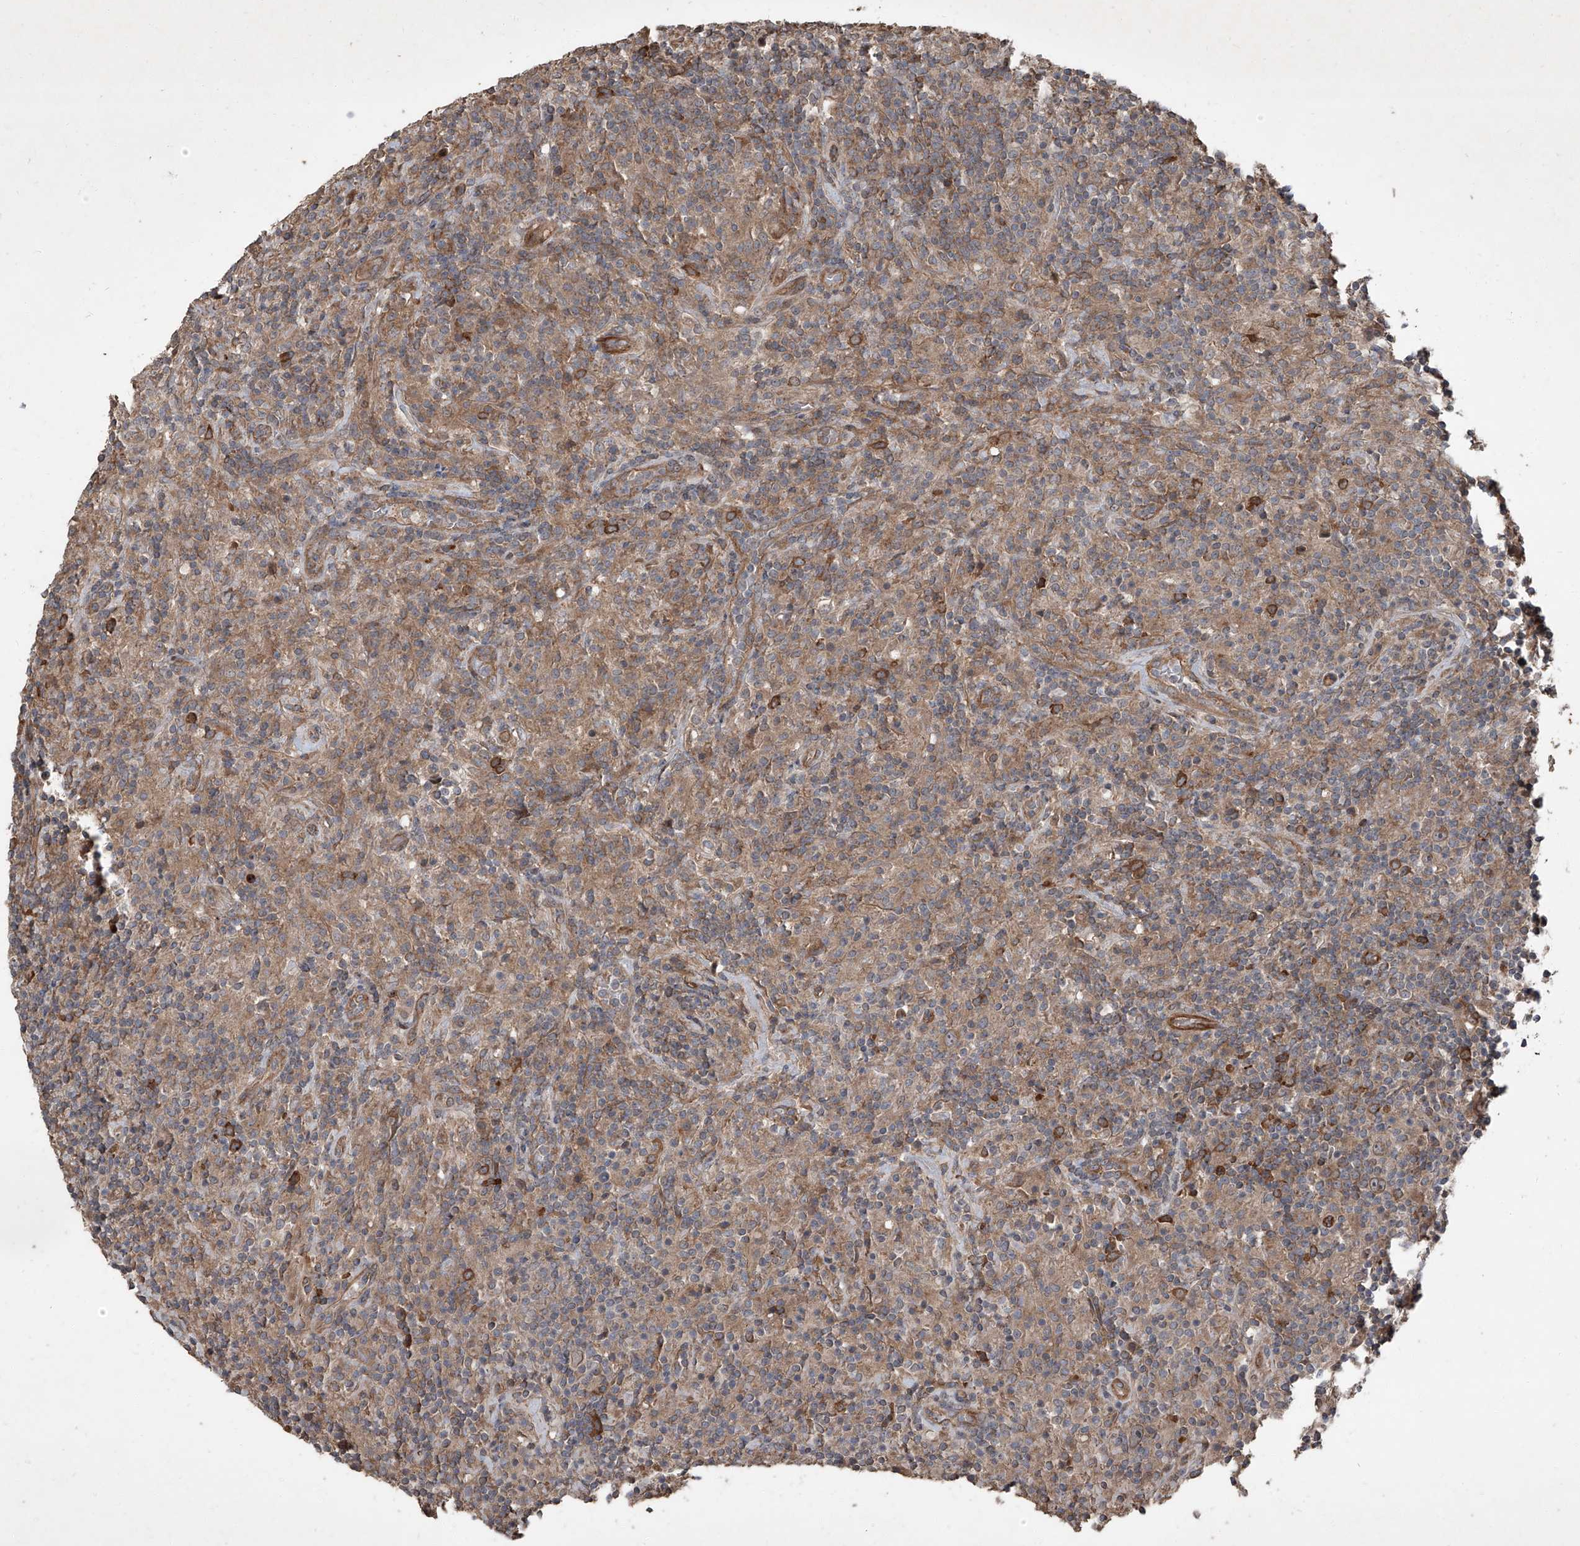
{"staining": {"intensity": "weak", "quantity": ">75%", "location": "cytoplasmic/membranous"}, "tissue": "lymphoma", "cell_type": "Tumor cells", "image_type": "cancer", "snomed": [{"axis": "morphology", "description": "Hodgkin's disease, NOS"}, {"axis": "topography", "description": "Lymph node"}], "caption": "Lymphoma stained with a protein marker reveals weak staining in tumor cells.", "gene": "CCN1", "patient": {"sex": "male", "age": 70}}